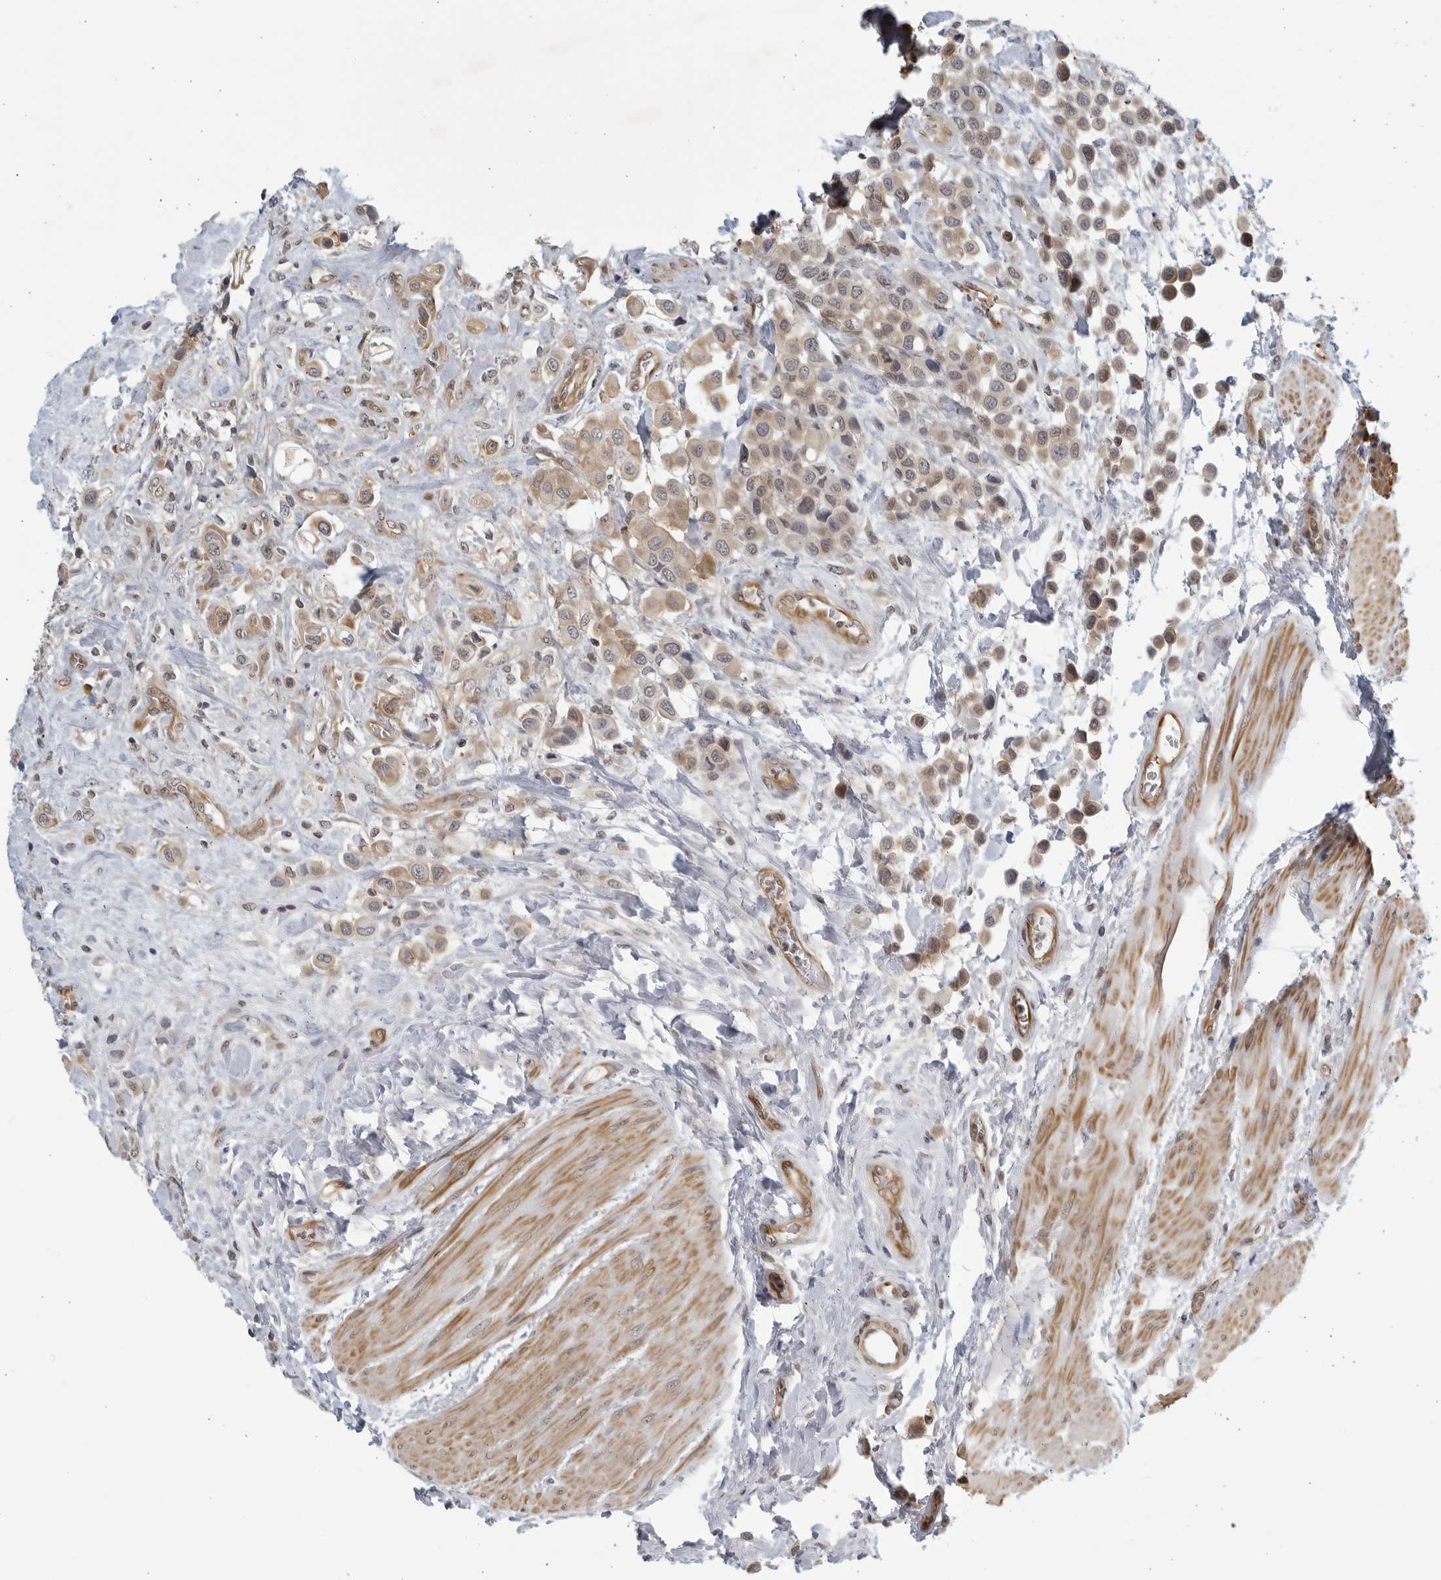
{"staining": {"intensity": "weak", "quantity": ">75%", "location": "cytoplasmic/membranous"}, "tissue": "urothelial cancer", "cell_type": "Tumor cells", "image_type": "cancer", "snomed": [{"axis": "morphology", "description": "Urothelial carcinoma, High grade"}, {"axis": "topography", "description": "Urinary bladder"}], "caption": "DAB immunohistochemical staining of human urothelial cancer reveals weak cytoplasmic/membranous protein positivity in approximately >75% of tumor cells. (IHC, brightfield microscopy, high magnification).", "gene": "SERTAD4", "patient": {"sex": "male", "age": 50}}